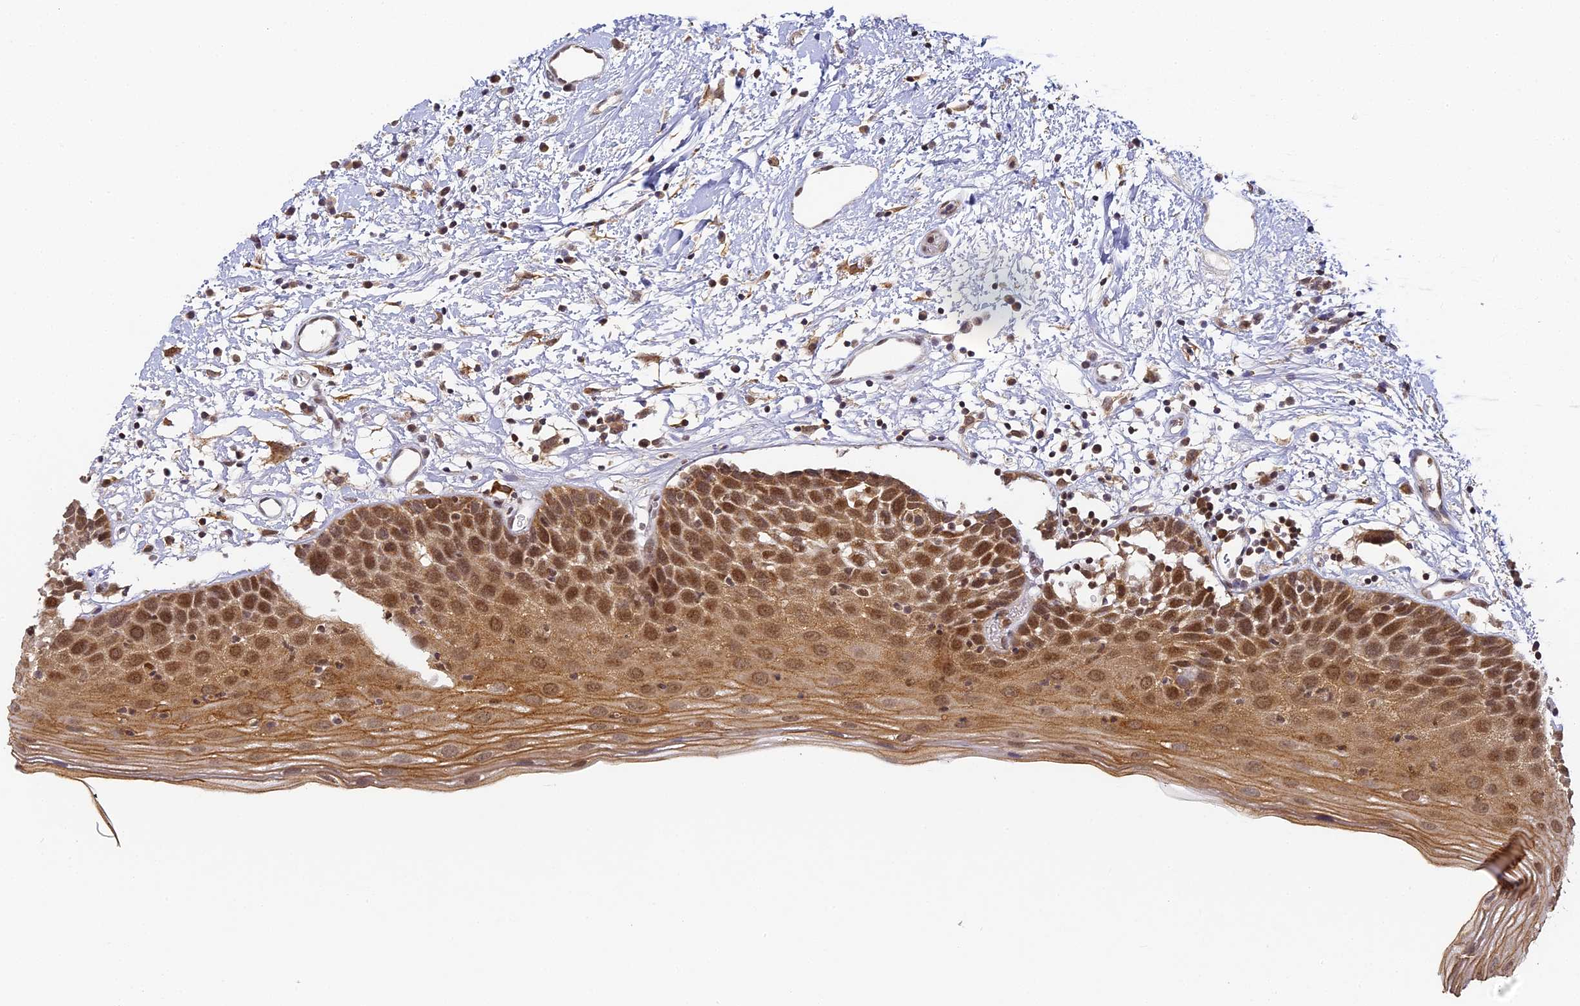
{"staining": {"intensity": "moderate", "quantity": ">75%", "location": "cytoplasmic/membranous,nuclear"}, "tissue": "oral mucosa", "cell_type": "Squamous epithelial cells", "image_type": "normal", "snomed": [{"axis": "morphology", "description": "Normal tissue, NOS"}, {"axis": "topography", "description": "Oral tissue"}], "caption": "The immunohistochemical stain shows moderate cytoplasmic/membranous,nuclear staining in squamous epithelial cells of unremarkable oral mucosa.", "gene": "DNAAF10", "patient": {"sex": "male", "age": 74}}